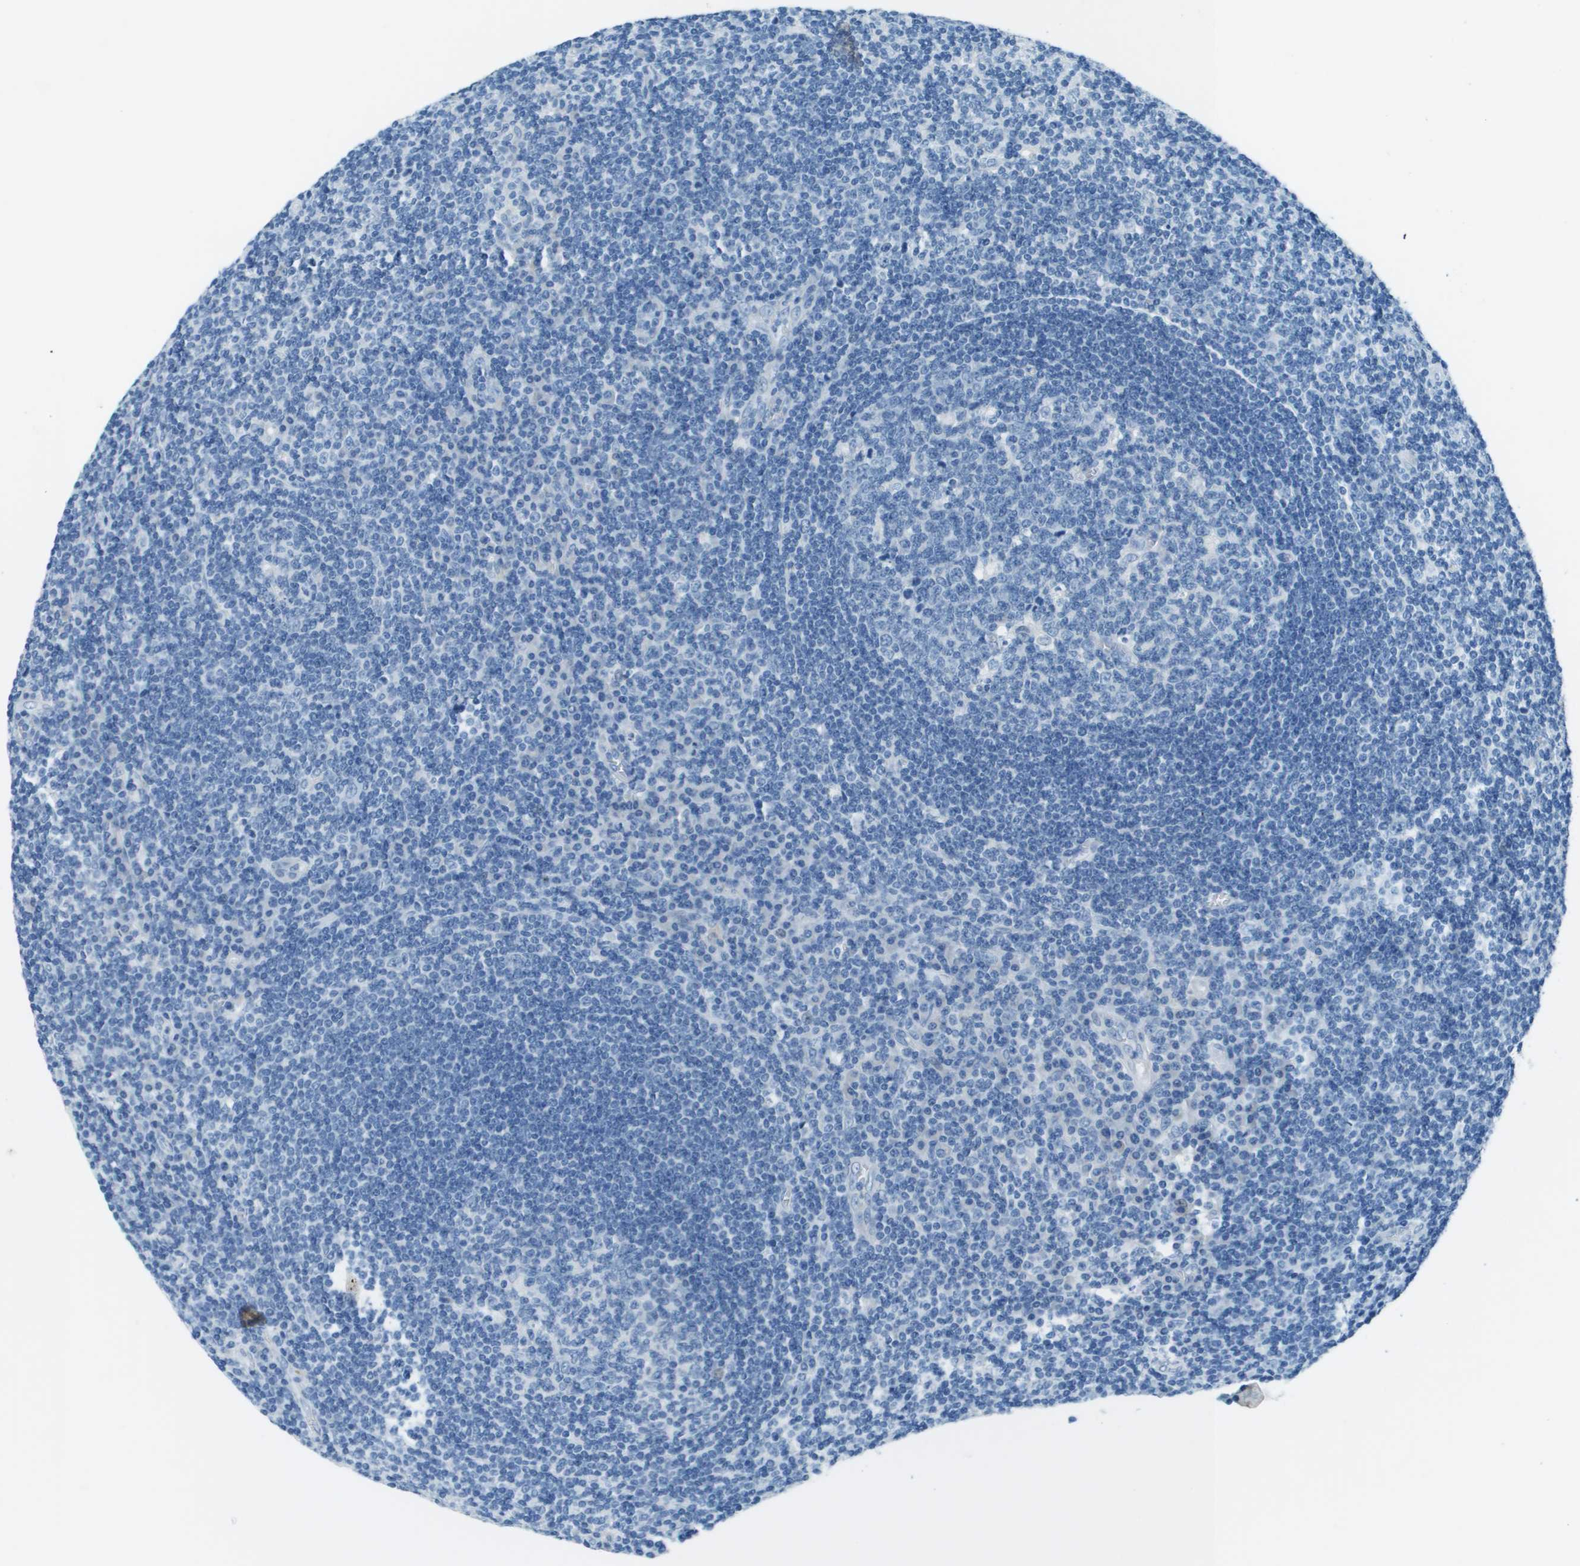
{"staining": {"intensity": "negative", "quantity": "none", "location": "none"}, "tissue": "tonsil", "cell_type": "Germinal center cells", "image_type": "normal", "snomed": [{"axis": "morphology", "description": "Normal tissue, NOS"}, {"axis": "topography", "description": "Tonsil"}], "caption": "Micrograph shows no significant protein expression in germinal center cells of normal tonsil. (DAB immunohistochemistry with hematoxylin counter stain).", "gene": "SLC16A10", "patient": {"sex": "male", "age": 37}}